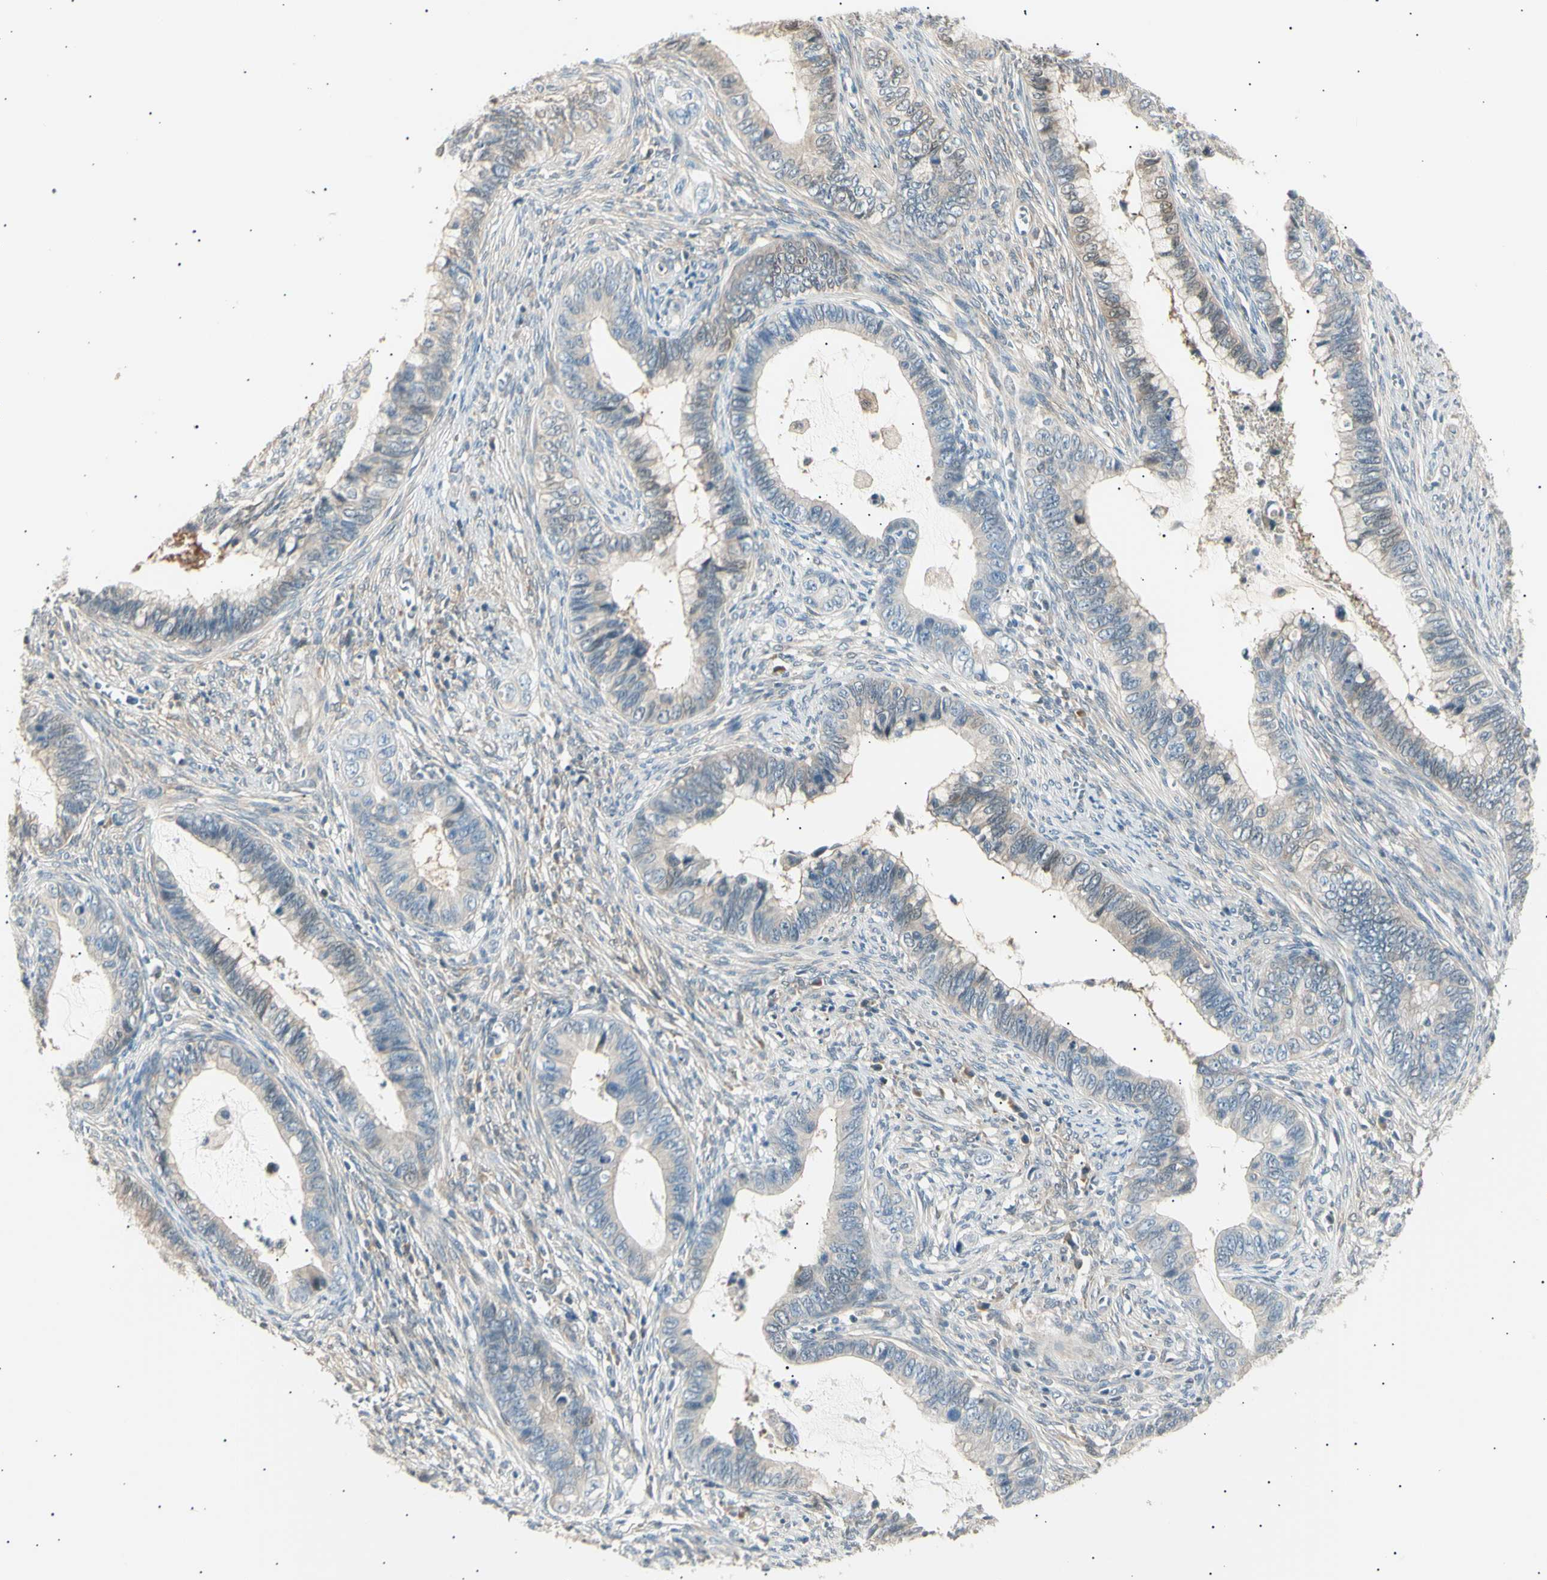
{"staining": {"intensity": "weak", "quantity": "<25%", "location": "cytoplasmic/membranous"}, "tissue": "cervical cancer", "cell_type": "Tumor cells", "image_type": "cancer", "snomed": [{"axis": "morphology", "description": "Adenocarcinoma, NOS"}, {"axis": "topography", "description": "Cervix"}], "caption": "Immunohistochemical staining of human cervical cancer (adenocarcinoma) reveals no significant staining in tumor cells.", "gene": "LHPP", "patient": {"sex": "female", "age": 44}}